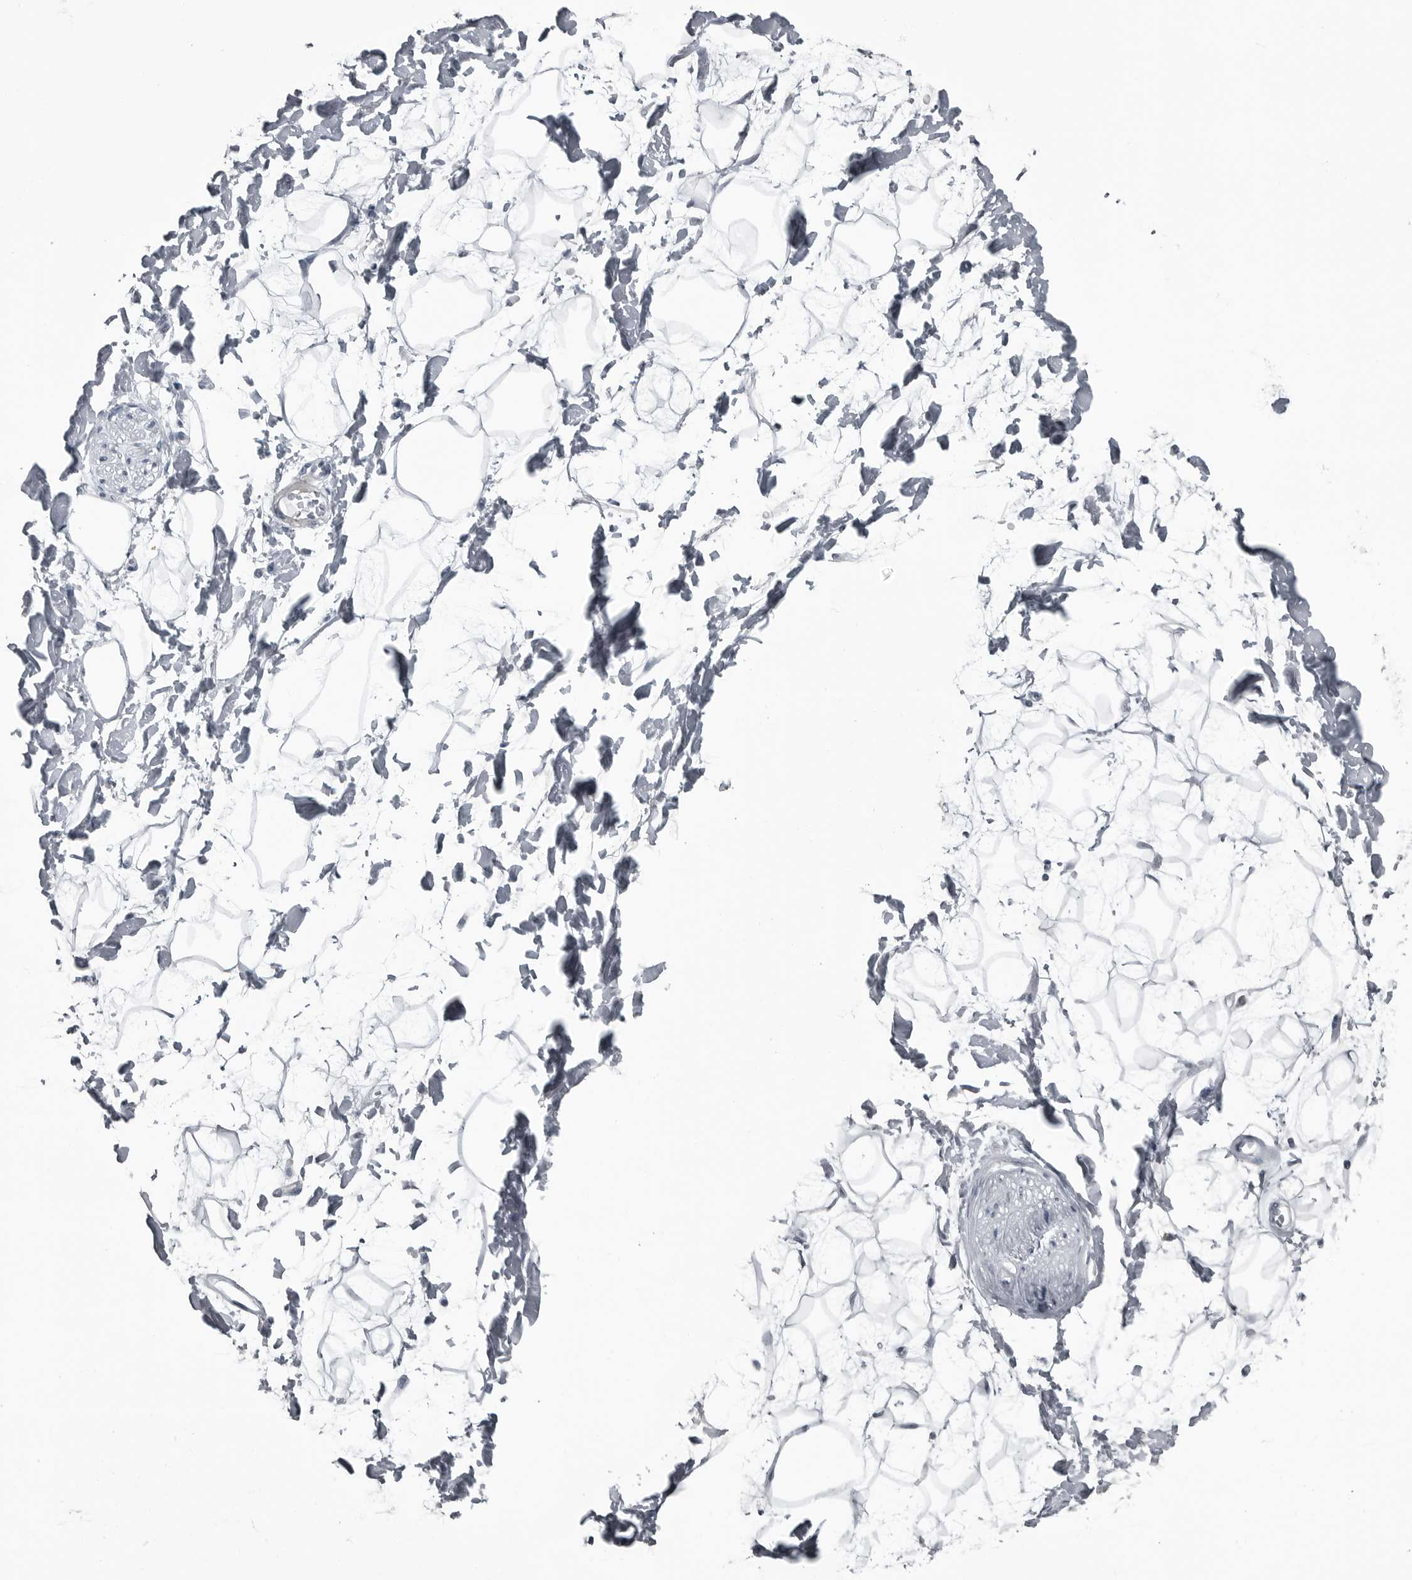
{"staining": {"intensity": "negative", "quantity": "none", "location": "none"}, "tissue": "adipose tissue", "cell_type": "Adipocytes", "image_type": "normal", "snomed": [{"axis": "morphology", "description": "Normal tissue, NOS"}, {"axis": "topography", "description": "Soft tissue"}], "caption": "This is an immunohistochemistry (IHC) histopathology image of normal human adipose tissue. There is no positivity in adipocytes.", "gene": "DNAAF11", "patient": {"sex": "male", "age": 72}}